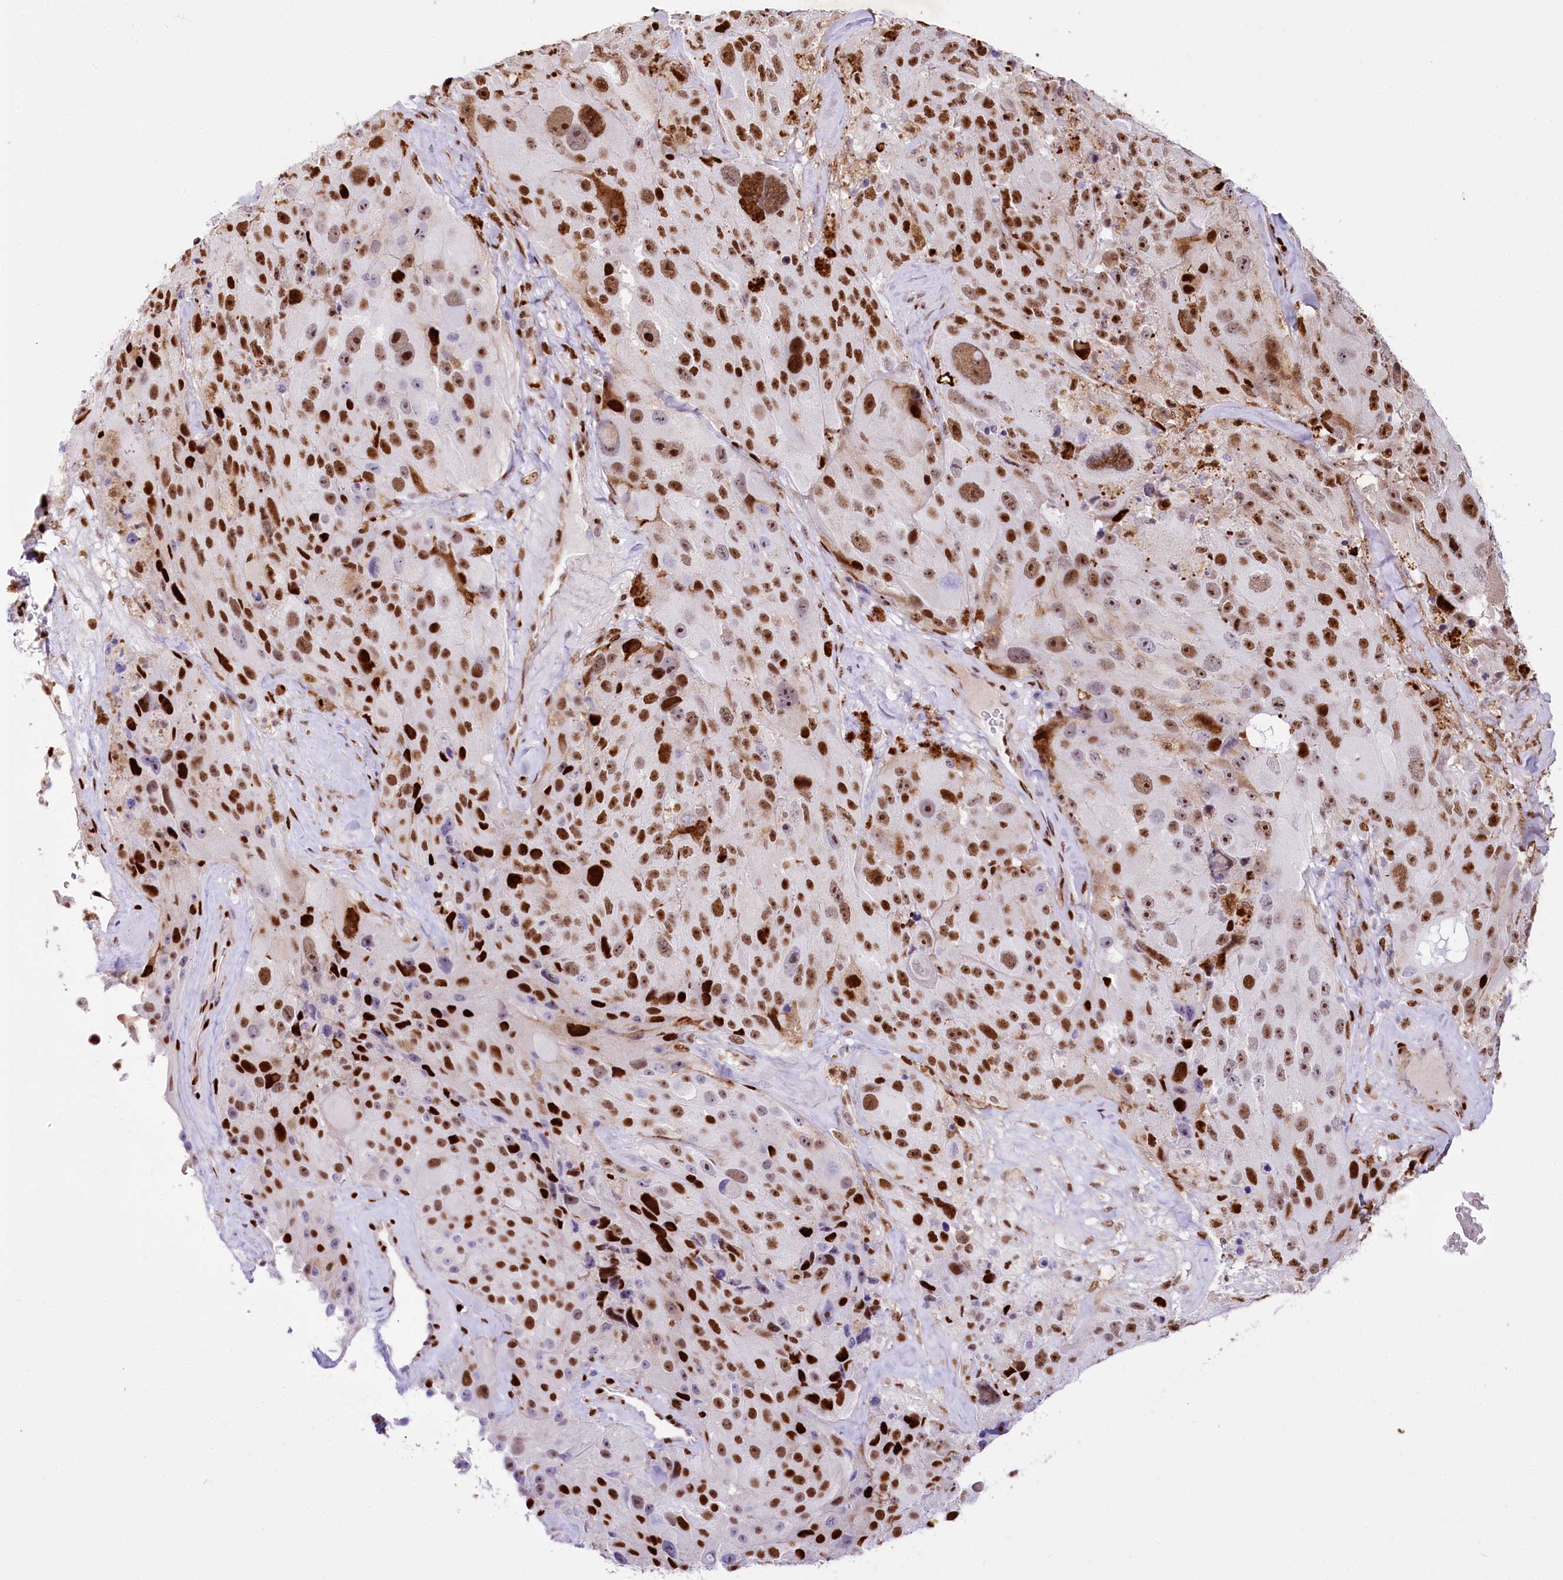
{"staining": {"intensity": "moderate", "quantity": ">75%", "location": "nuclear"}, "tissue": "melanoma", "cell_type": "Tumor cells", "image_type": "cancer", "snomed": [{"axis": "morphology", "description": "Malignant melanoma, Metastatic site"}, {"axis": "topography", "description": "Lymph node"}], "caption": "Moderate nuclear expression for a protein is seen in approximately >75% of tumor cells of melanoma using immunohistochemistry.", "gene": "PTMS", "patient": {"sex": "male", "age": 62}}